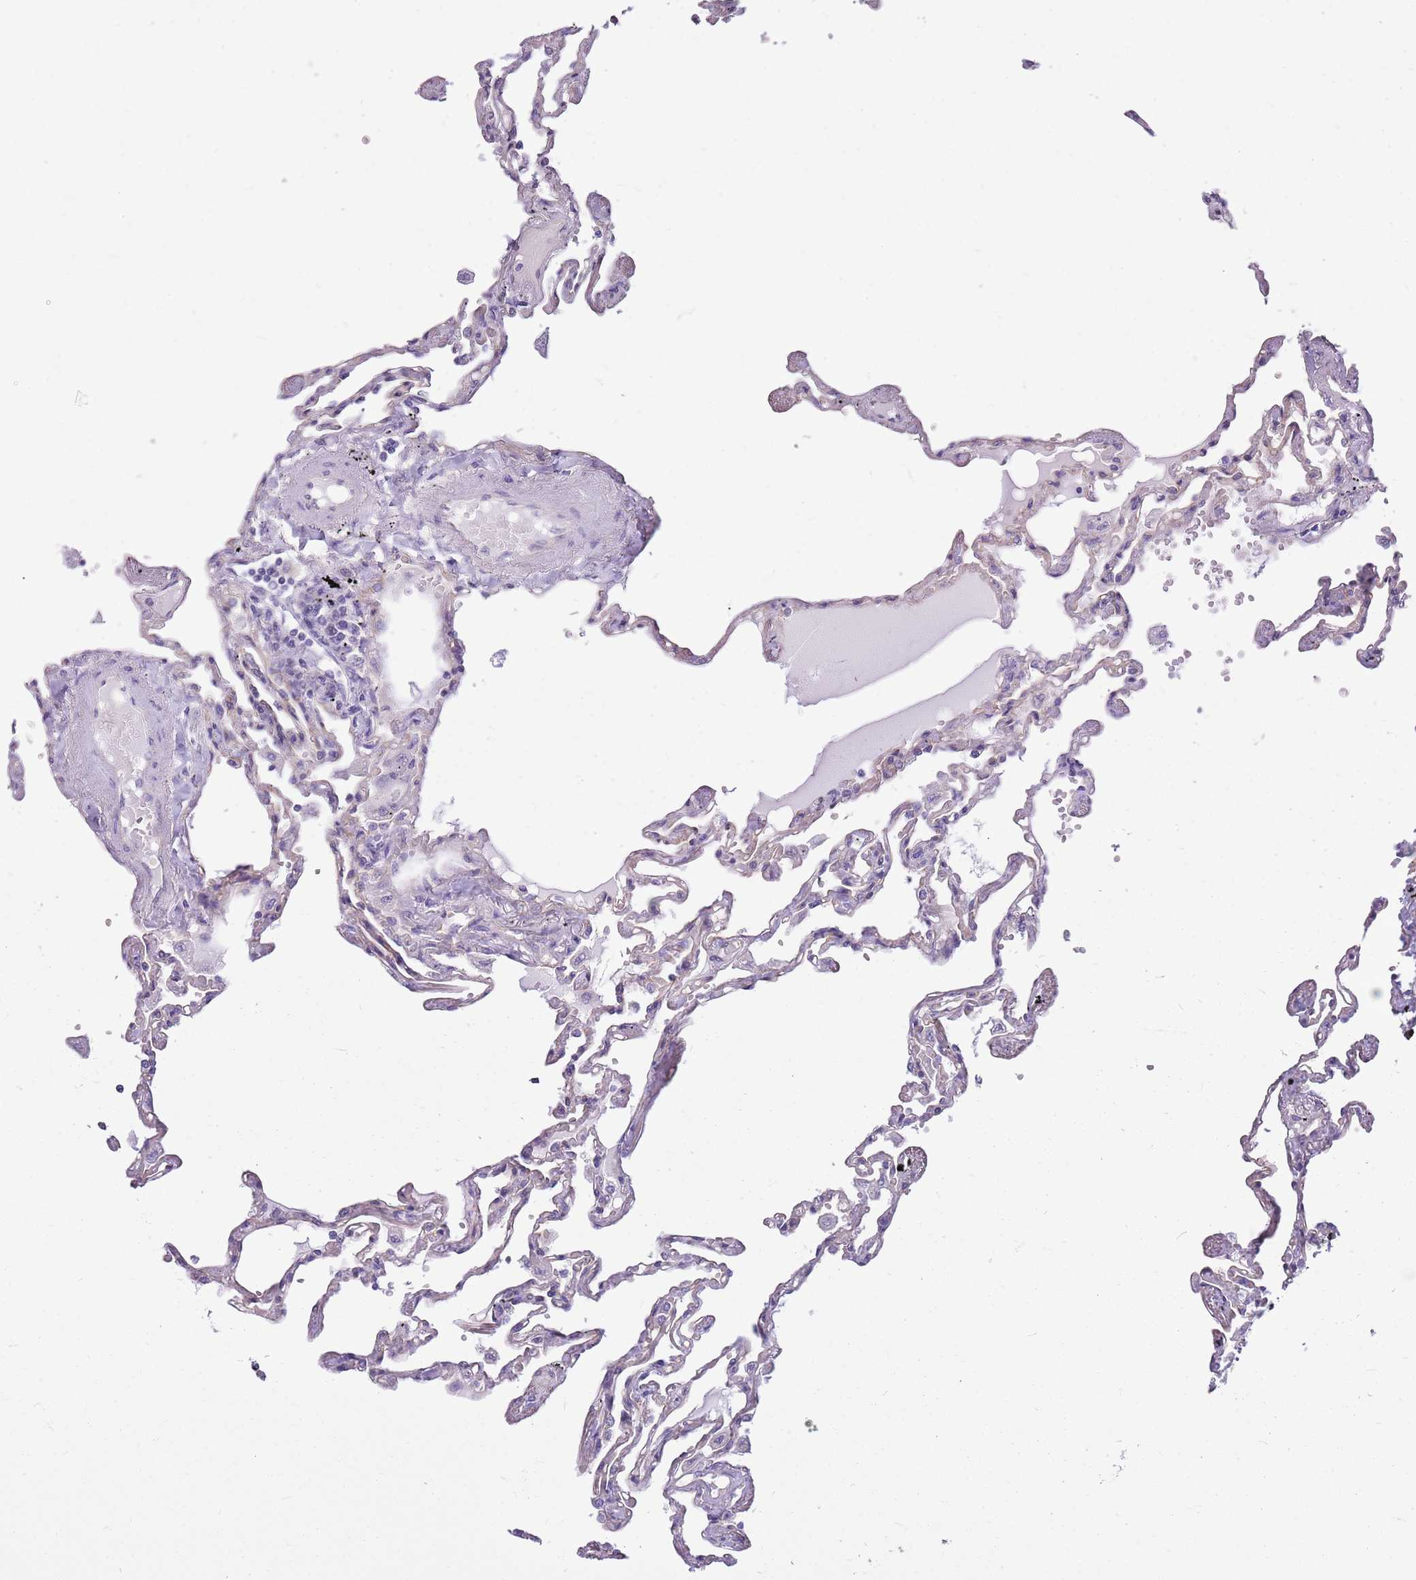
{"staining": {"intensity": "negative", "quantity": "none", "location": "none"}, "tissue": "lung", "cell_type": "Alveolar cells", "image_type": "normal", "snomed": [{"axis": "morphology", "description": "Normal tissue, NOS"}, {"axis": "topography", "description": "Lung"}], "caption": "This micrograph is of benign lung stained with immunohistochemistry to label a protein in brown with the nuclei are counter-stained blue. There is no expression in alveolar cells.", "gene": "PARP8", "patient": {"sex": "female", "age": 67}}